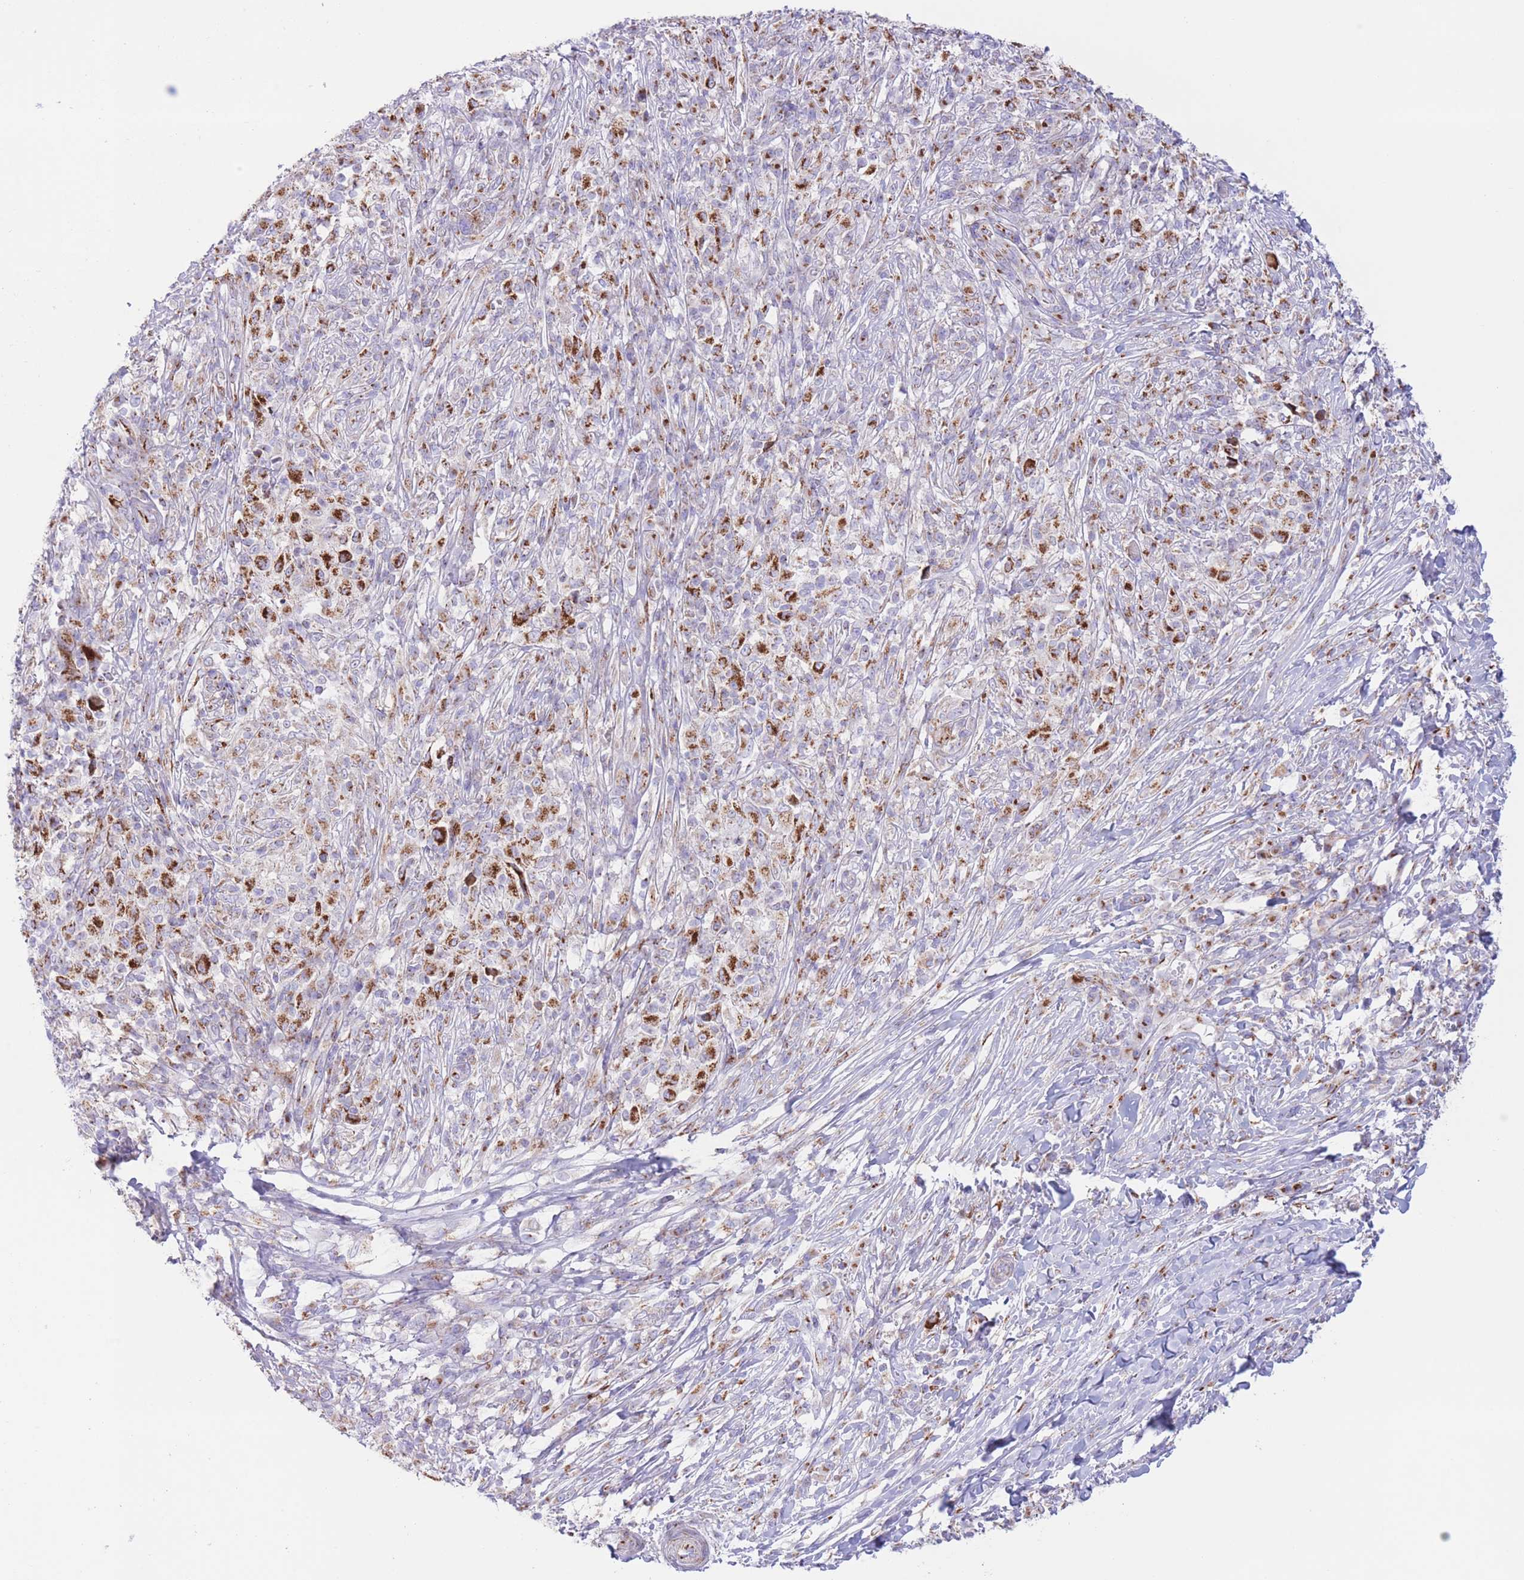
{"staining": {"intensity": "strong", "quantity": "25%-75%", "location": "cytoplasmic/membranous"}, "tissue": "melanoma", "cell_type": "Tumor cells", "image_type": "cancer", "snomed": [{"axis": "morphology", "description": "Malignant melanoma, NOS"}, {"axis": "topography", "description": "Skin"}], "caption": "Immunohistochemistry (DAB (3,3'-diaminobenzidine)) staining of human malignant melanoma exhibits strong cytoplasmic/membranous protein staining in approximately 25%-75% of tumor cells. Immunohistochemistry stains the protein in brown and the nuclei are stained blue.", "gene": "MPND", "patient": {"sex": "male", "age": 66}}